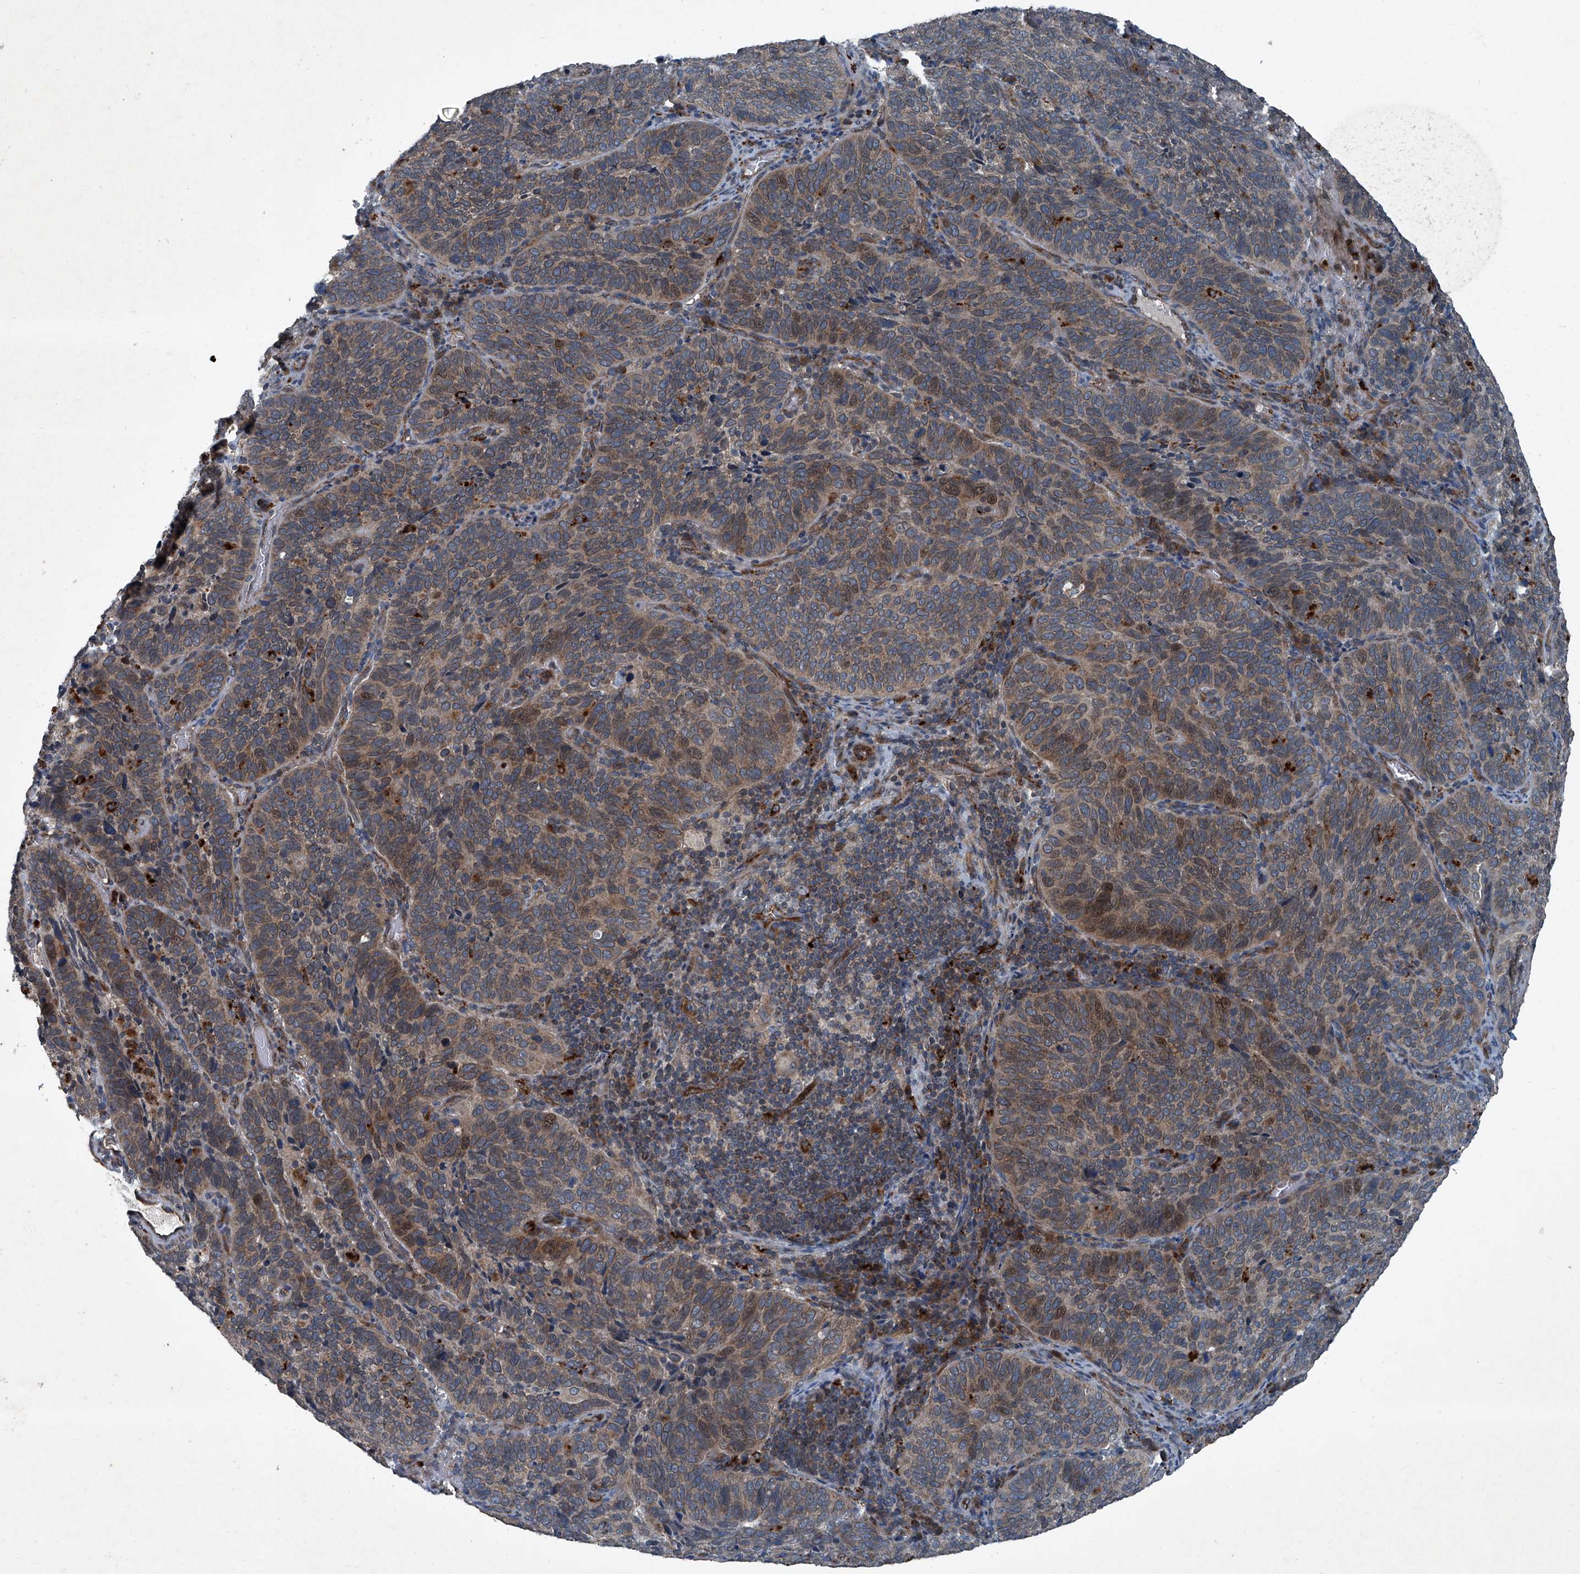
{"staining": {"intensity": "weak", "quantity": ">75%", "location": "cytoplasmic/membranous"}, "tissue": "cervical cancer", "cell_type": "Tumor cells", "image_type": "cancer", "snomed": [{"axis": "morphology", "description": "Squamous cell carcinoma, NOS"}, {"axis": "topography", "description": "Cervix"}], "caption": "A high-resolution histopathology image shows immunohistochemistry staining of cervical cancer, which demonstrates weak cytoplasmic/membranous staining in about >75% of tumor cells.", "gene": "SENP2", "patient": {"sex": "female", "age": 60}}